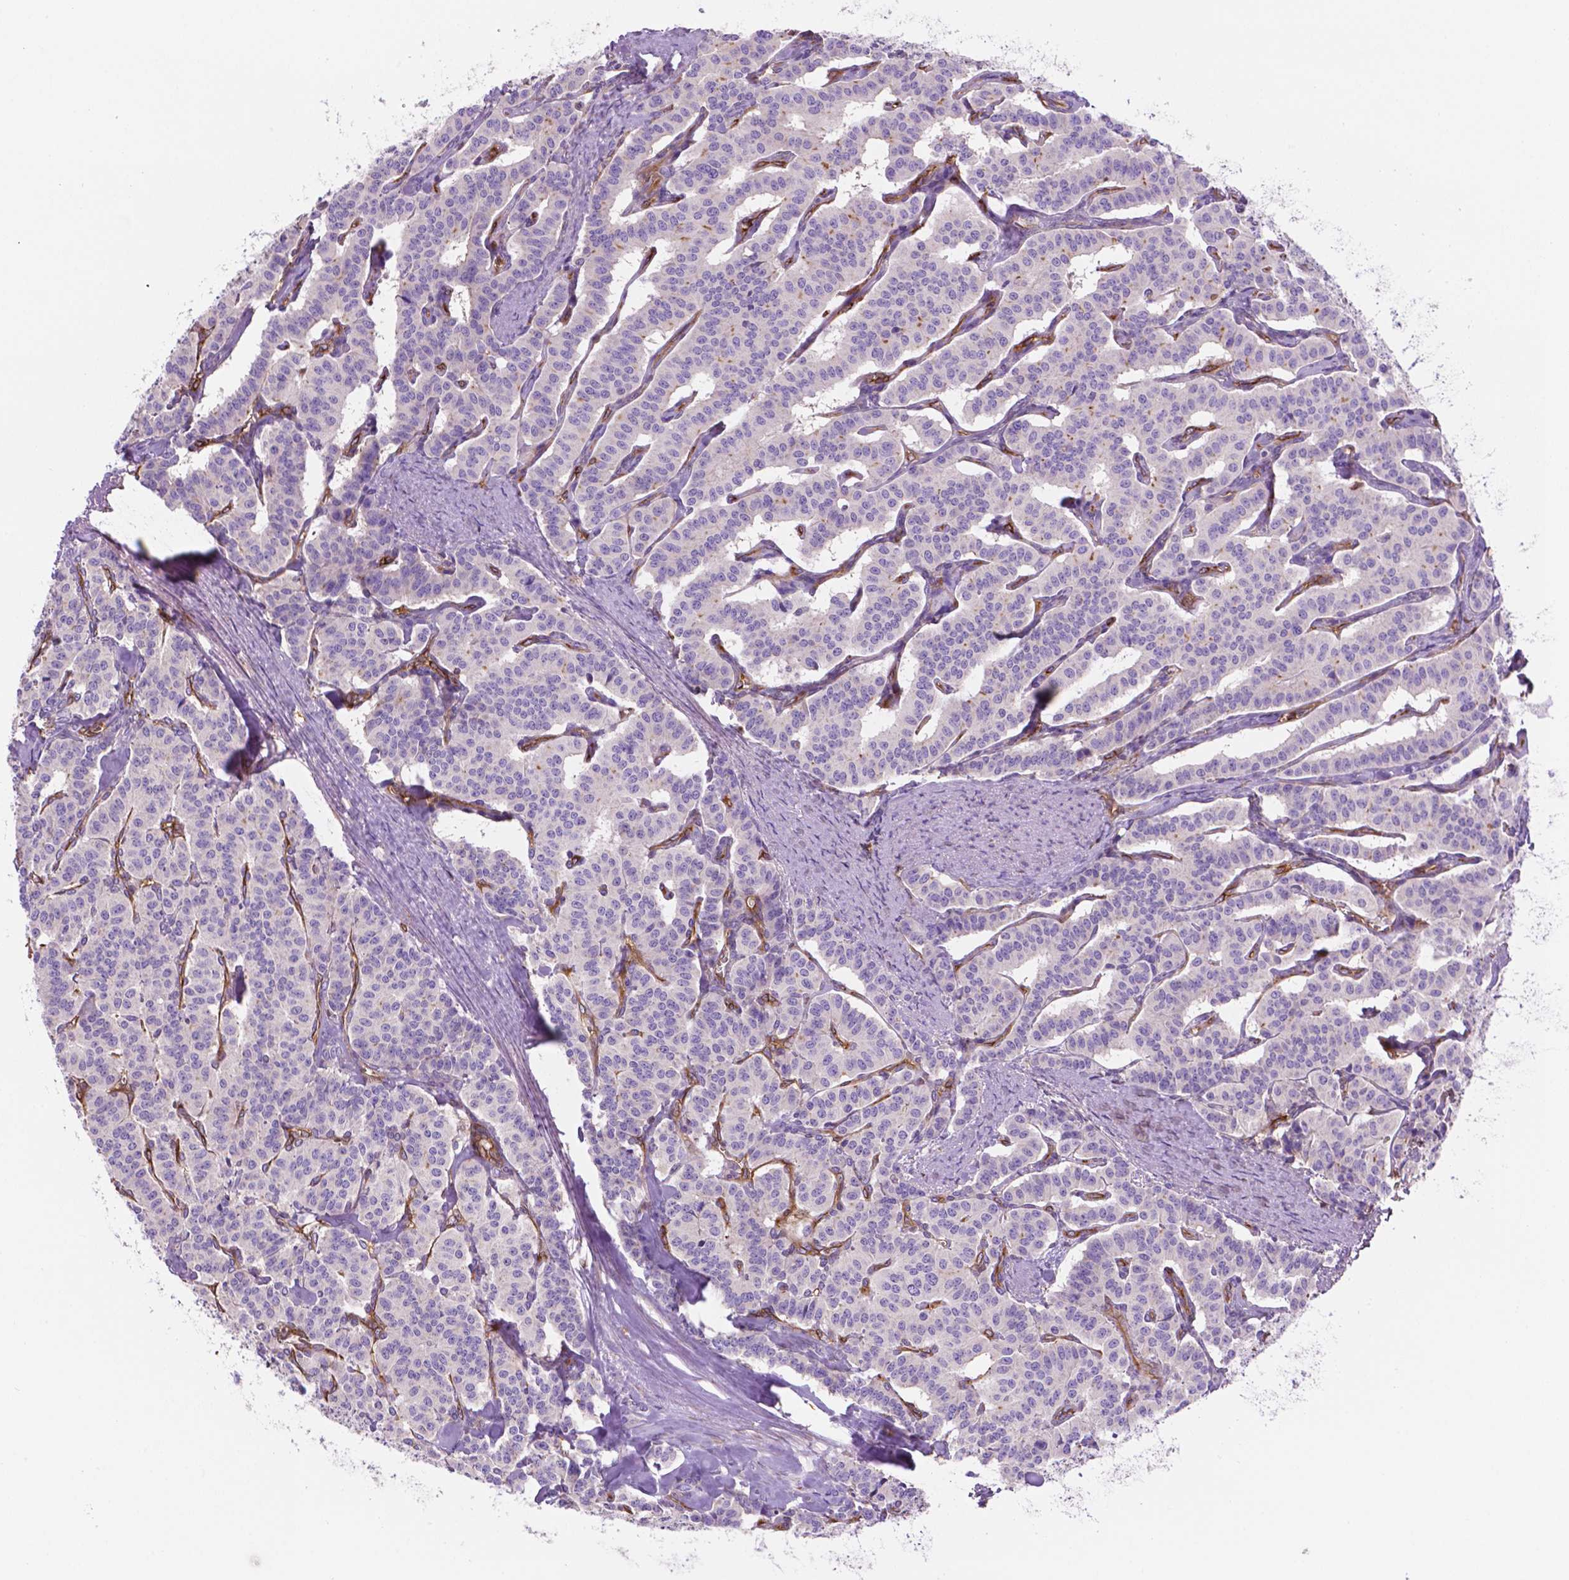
{"staining": {"intensity": "negative", "quantity": "none", "location": "none"}, "tissue": "carcinoid", "cell_type": "Tumor cells", "image_type": "cancer", "snomed": [{"axis": "morphology", "description": "Carcinoid, malignant, NOS"}, {"axis": "topography", "description": "Lung"}], "caption": "High magnification brightfield microscopy of carcinoid stained with DAB (3,3'-diaminobenzidine) (brown) and counterstained with hematoxylin (blue): tumor cells show no significant positivity.", "gene": "DCN", "patient": {"sex": "female", "age": 46}}